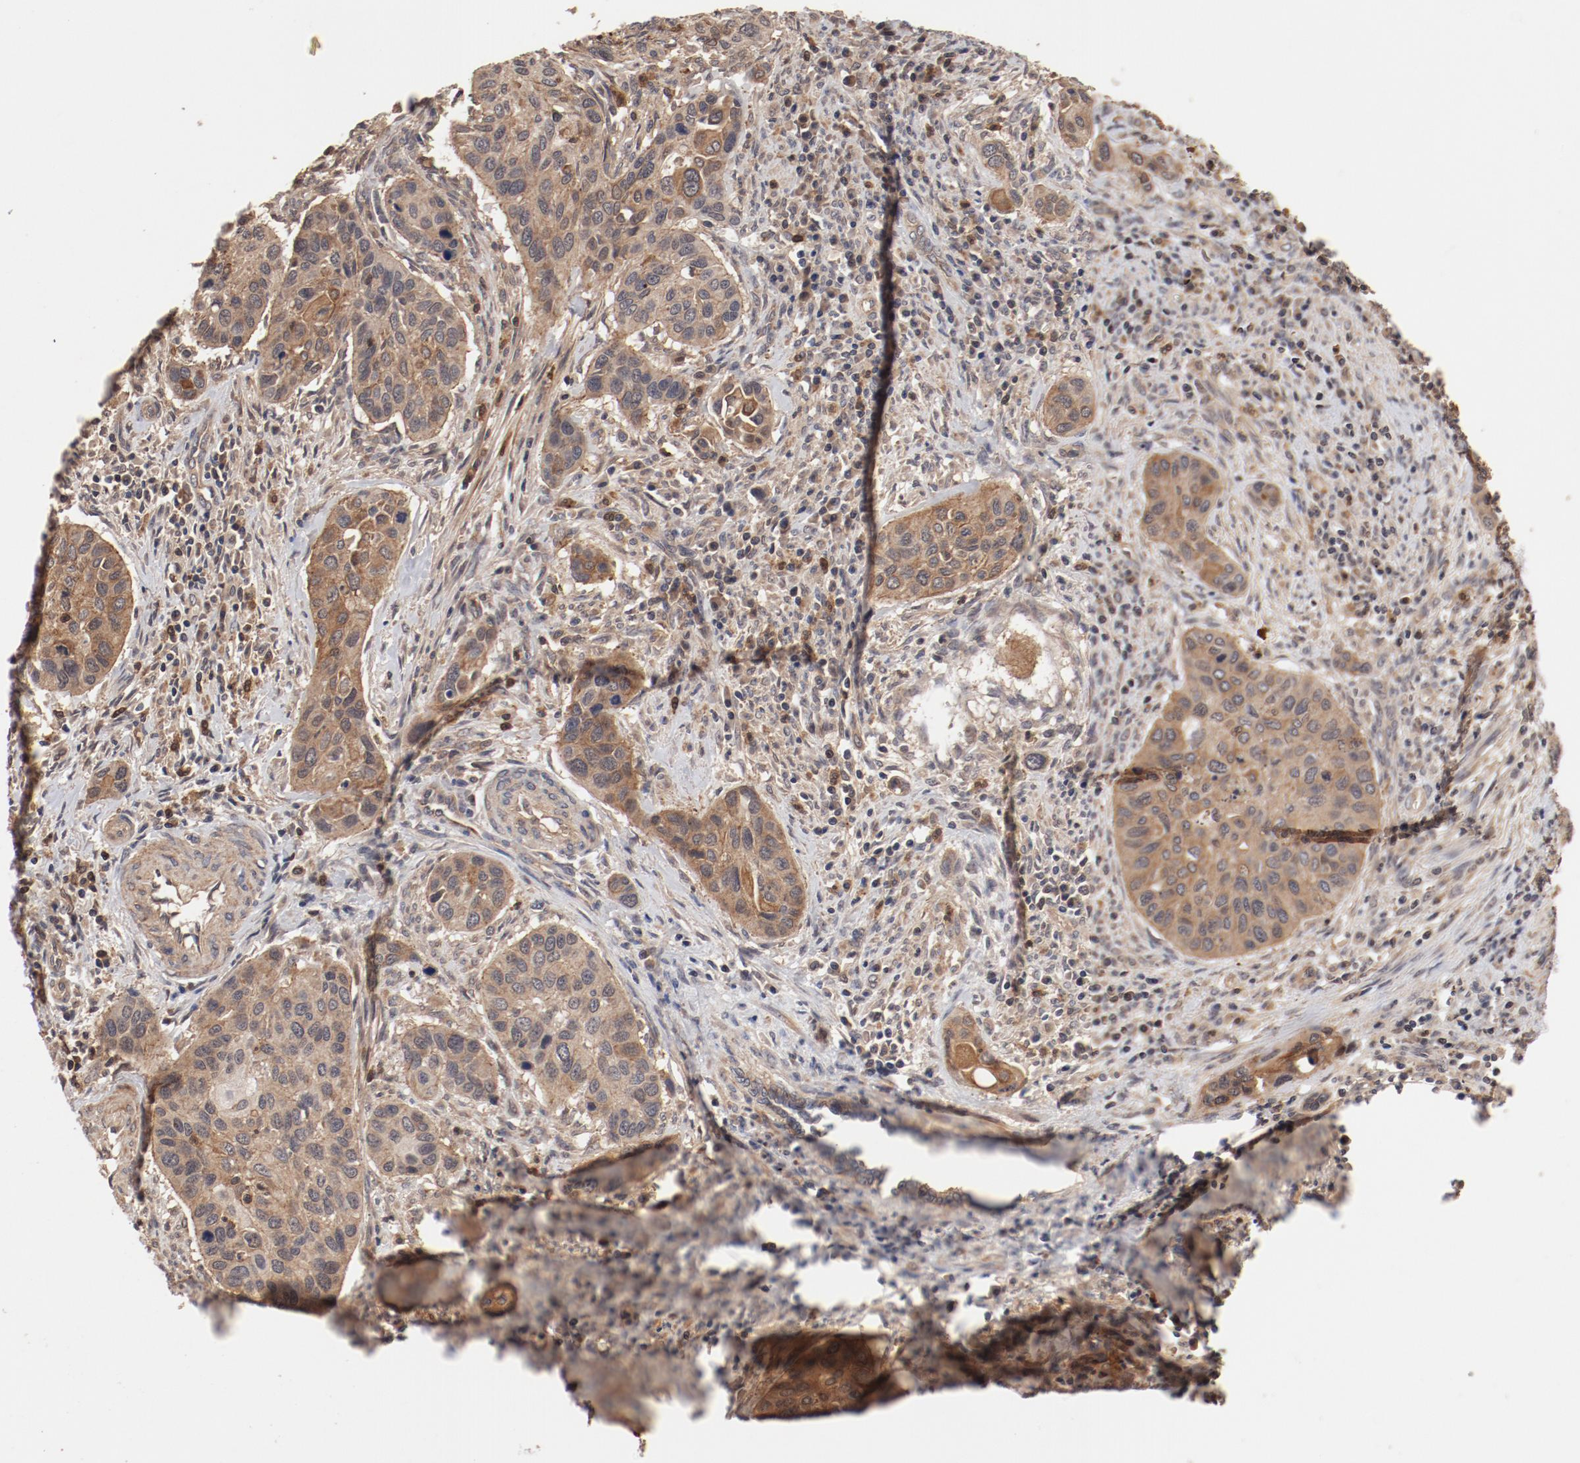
{"staining": {"intensity": "moderate", "quantity": ">75%", "location": "cytoplasmic/membranous"}, "tissue": "cervical cancer", "cell_type": "Tumor cells", "image_type": "cancer", "snomed": [{"axis": "morphology", "description": "Adenocarcinoma, NOS"}, {"axis": "topography", "description": "Cervix"}], "caption": "Human cervical adenocarcinoma stained for a protein (brown) displays moderate cytoplasmic/membranous positive positivity in approximately >75% of tumor cells.", "gene": "GUF1", "patient": {"sex": "female", "age": 29}}